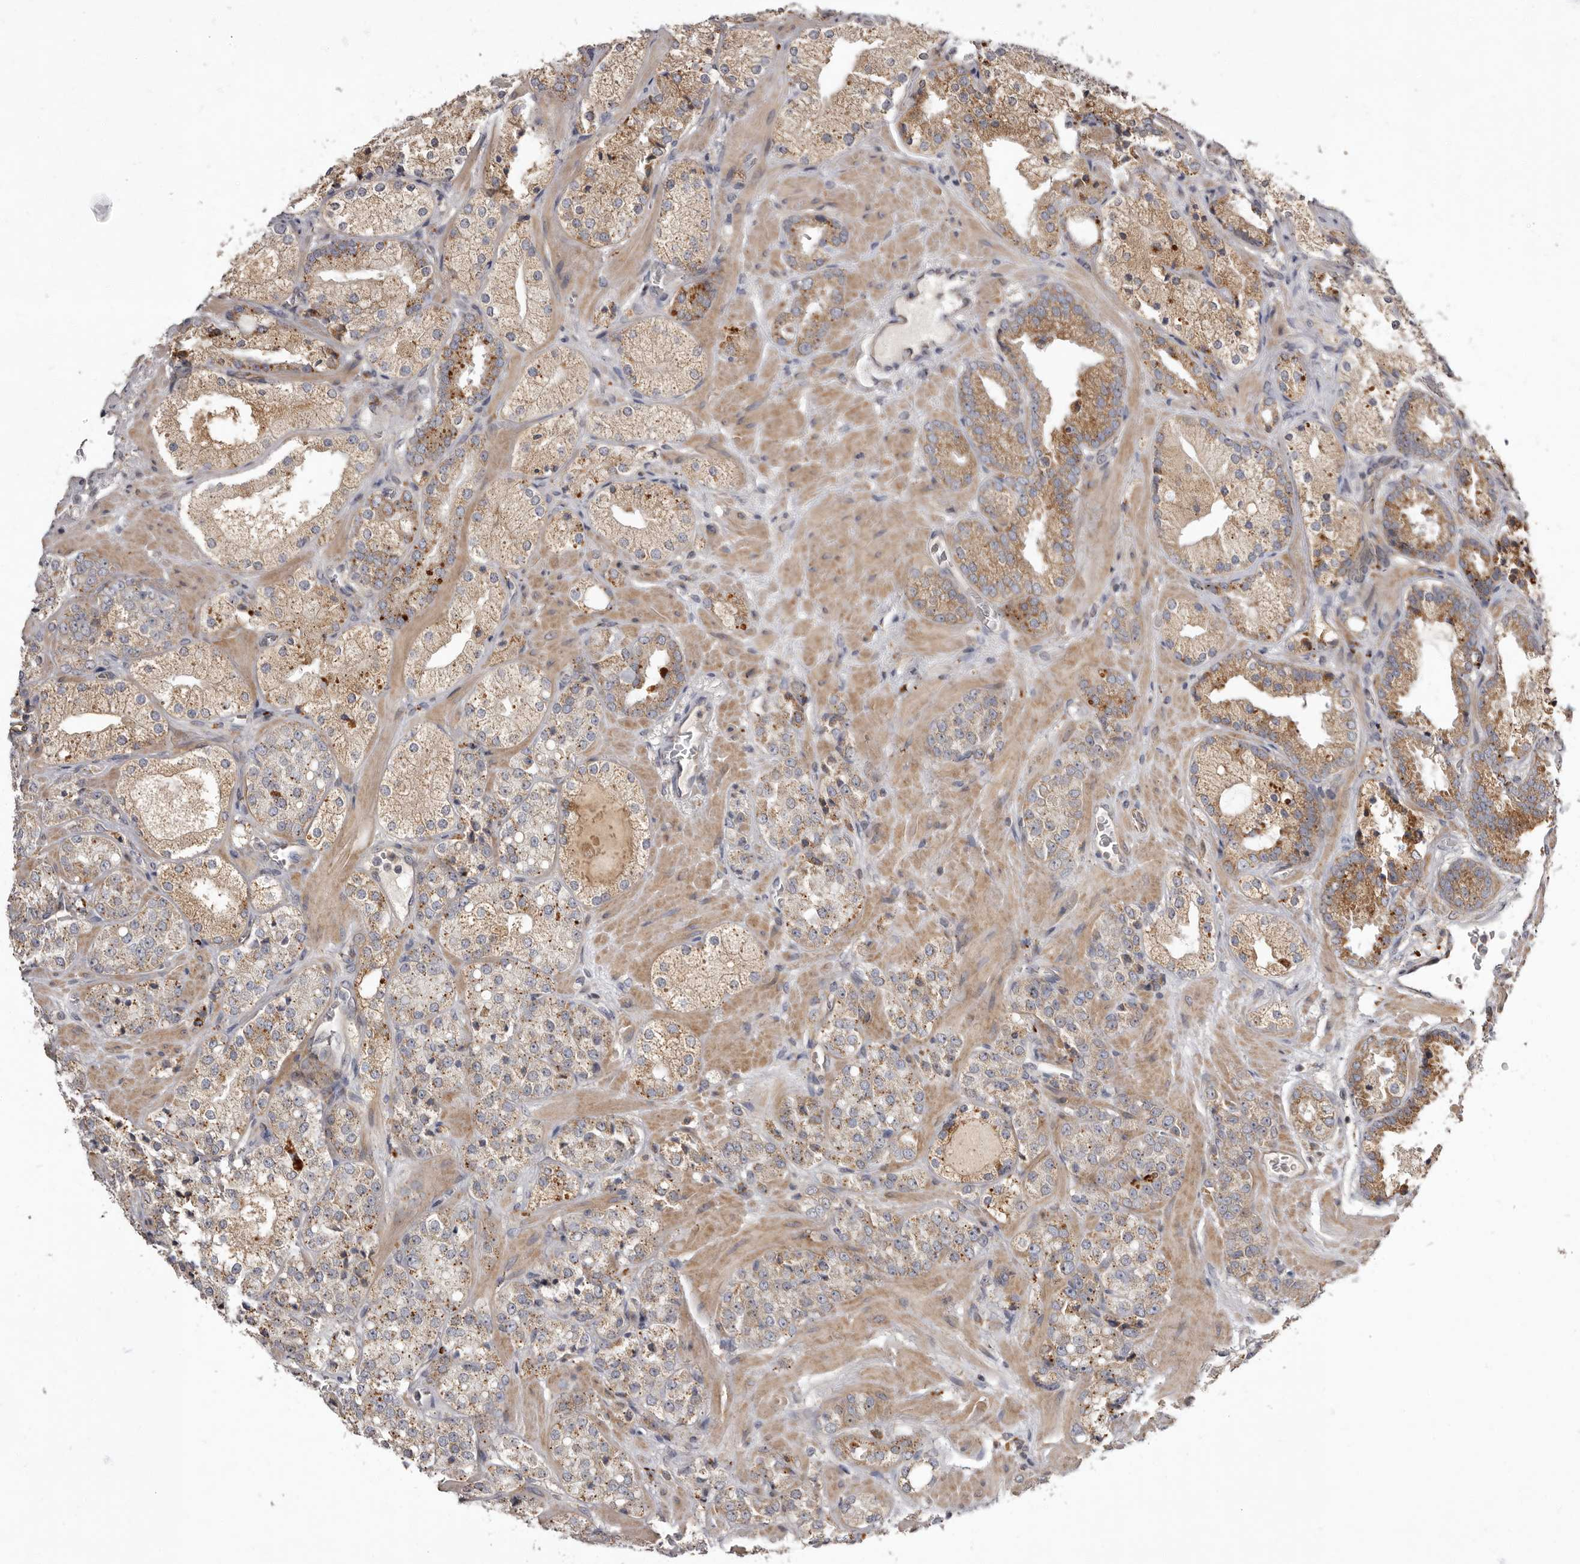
{"staining": {"intensity": "moderate", "quantity": "<25%", "location": "cytoplasmic/membranous"}, "tissue": "prostate cancer", "cell_type": "Tumor cells", "image_type": "cancer", "snomed": [{"axis": "morphology", "description": "Adenocarcinoma, High grade"}, {"axis": "topography", "description": "Prostate"}], "caption": "Immunohistochemistry photomicrograph of neoplastic tissue: human prostate cancer (adenocarcinoma (high-grade)) stained using IHC reveals low levels of moderate protein expression localized specifically in the cytoplasmic/membranous of tumor cells, appearing as a cytoplasmic/membranous brown color.", "gene": "ADCY2", "patient": {"sex": "male", "age": 64}}